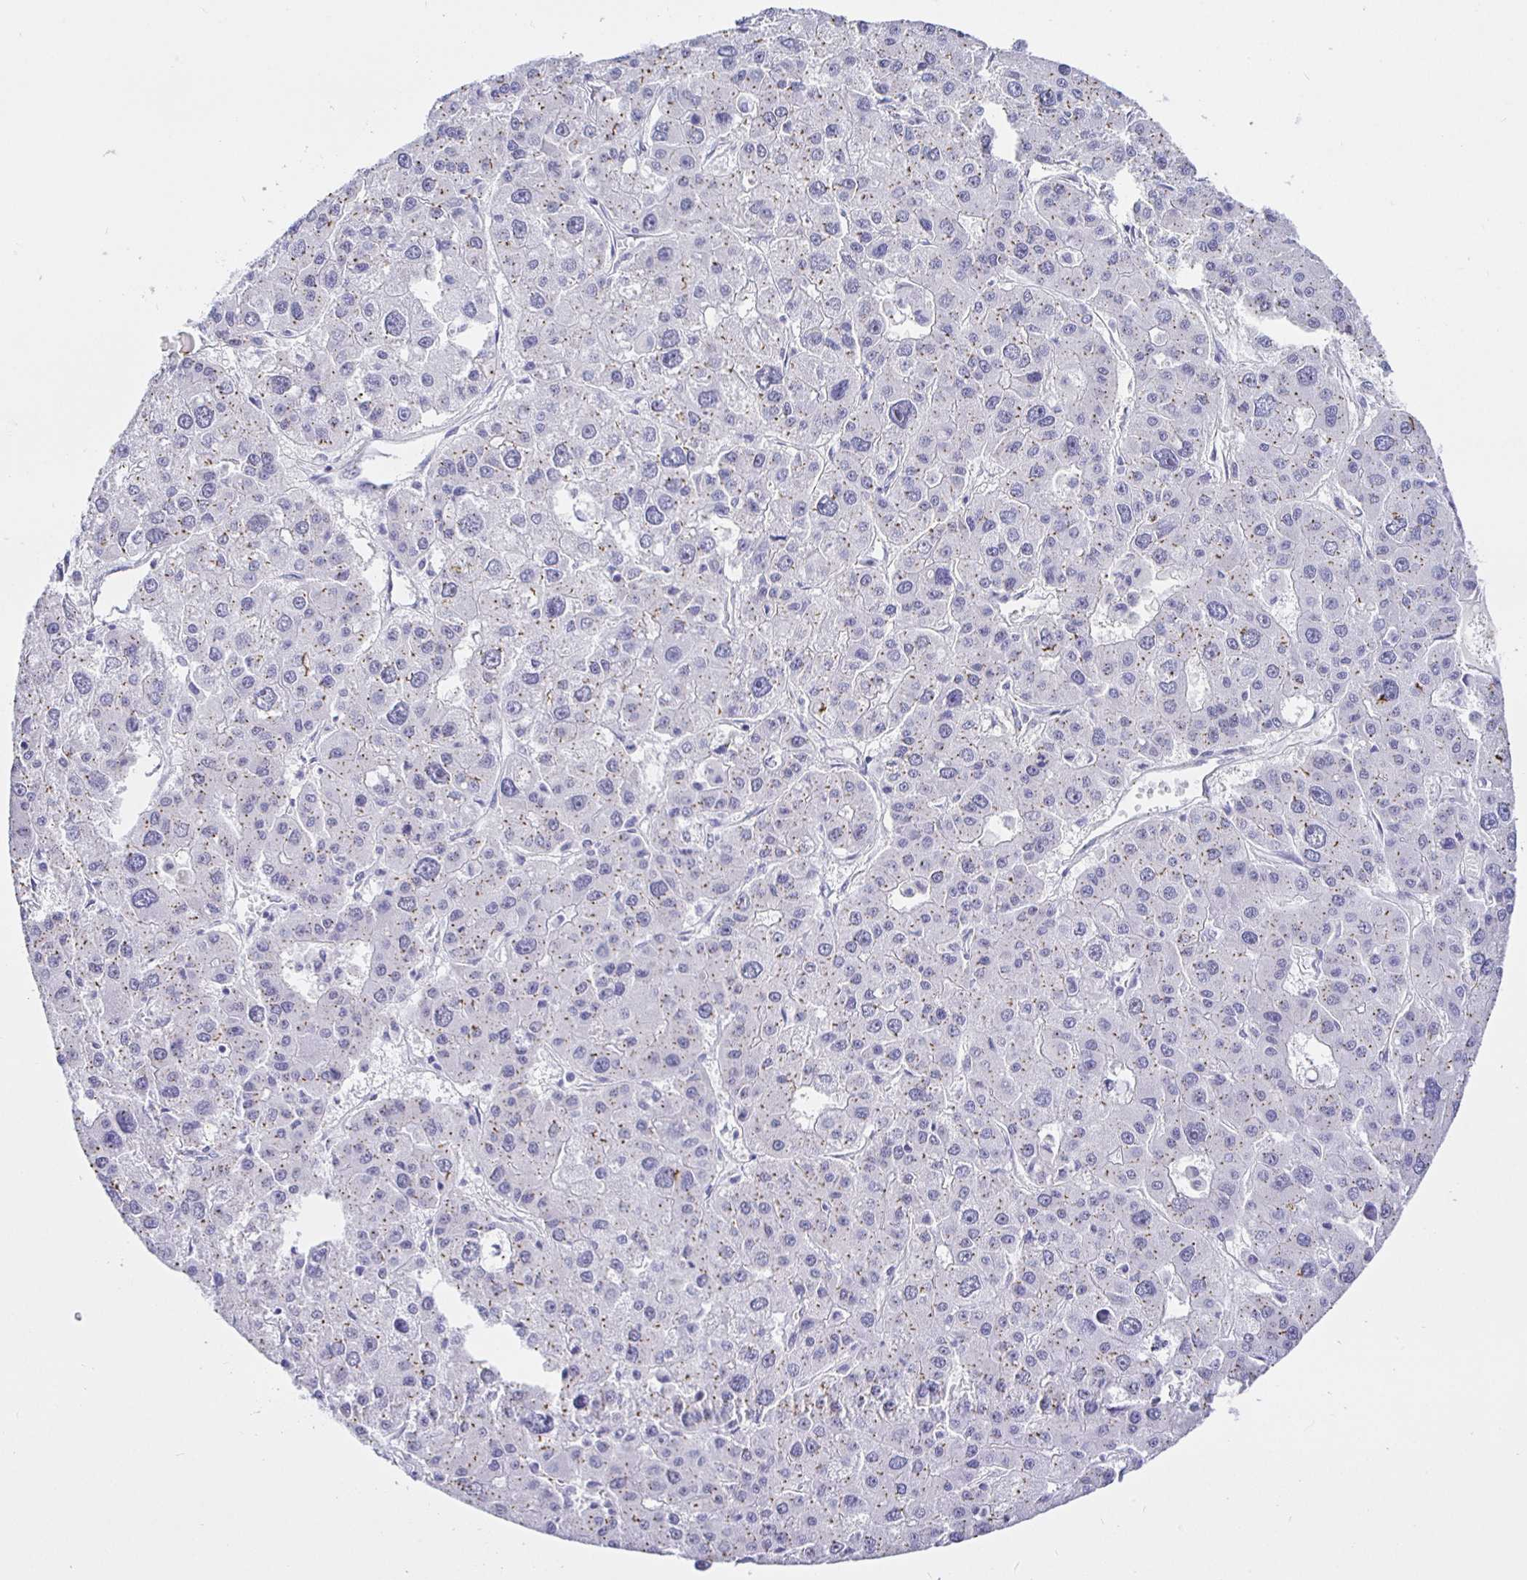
{"staining": {"intensity": "weak", "quantity": "<25%", "location": "cytoplasmic/membranous"}, "tissue": "liver cancer", "cell_type": "Tumor cells", "image_type": "cancer", "snomed": [{"axis": "morphology", "description": "Carcinoma, Hepatocellular, NOS"}, {"axis": "topography", "description": "Liver"}], "caption": "A high-resolution image shows immunohistochemistry staining of liver hepatocellular carcinoma, which demonstrates no significant expression in tumor cells.", "gene": "EZHIP", "patient": {"sex": "male", "age": 73}}